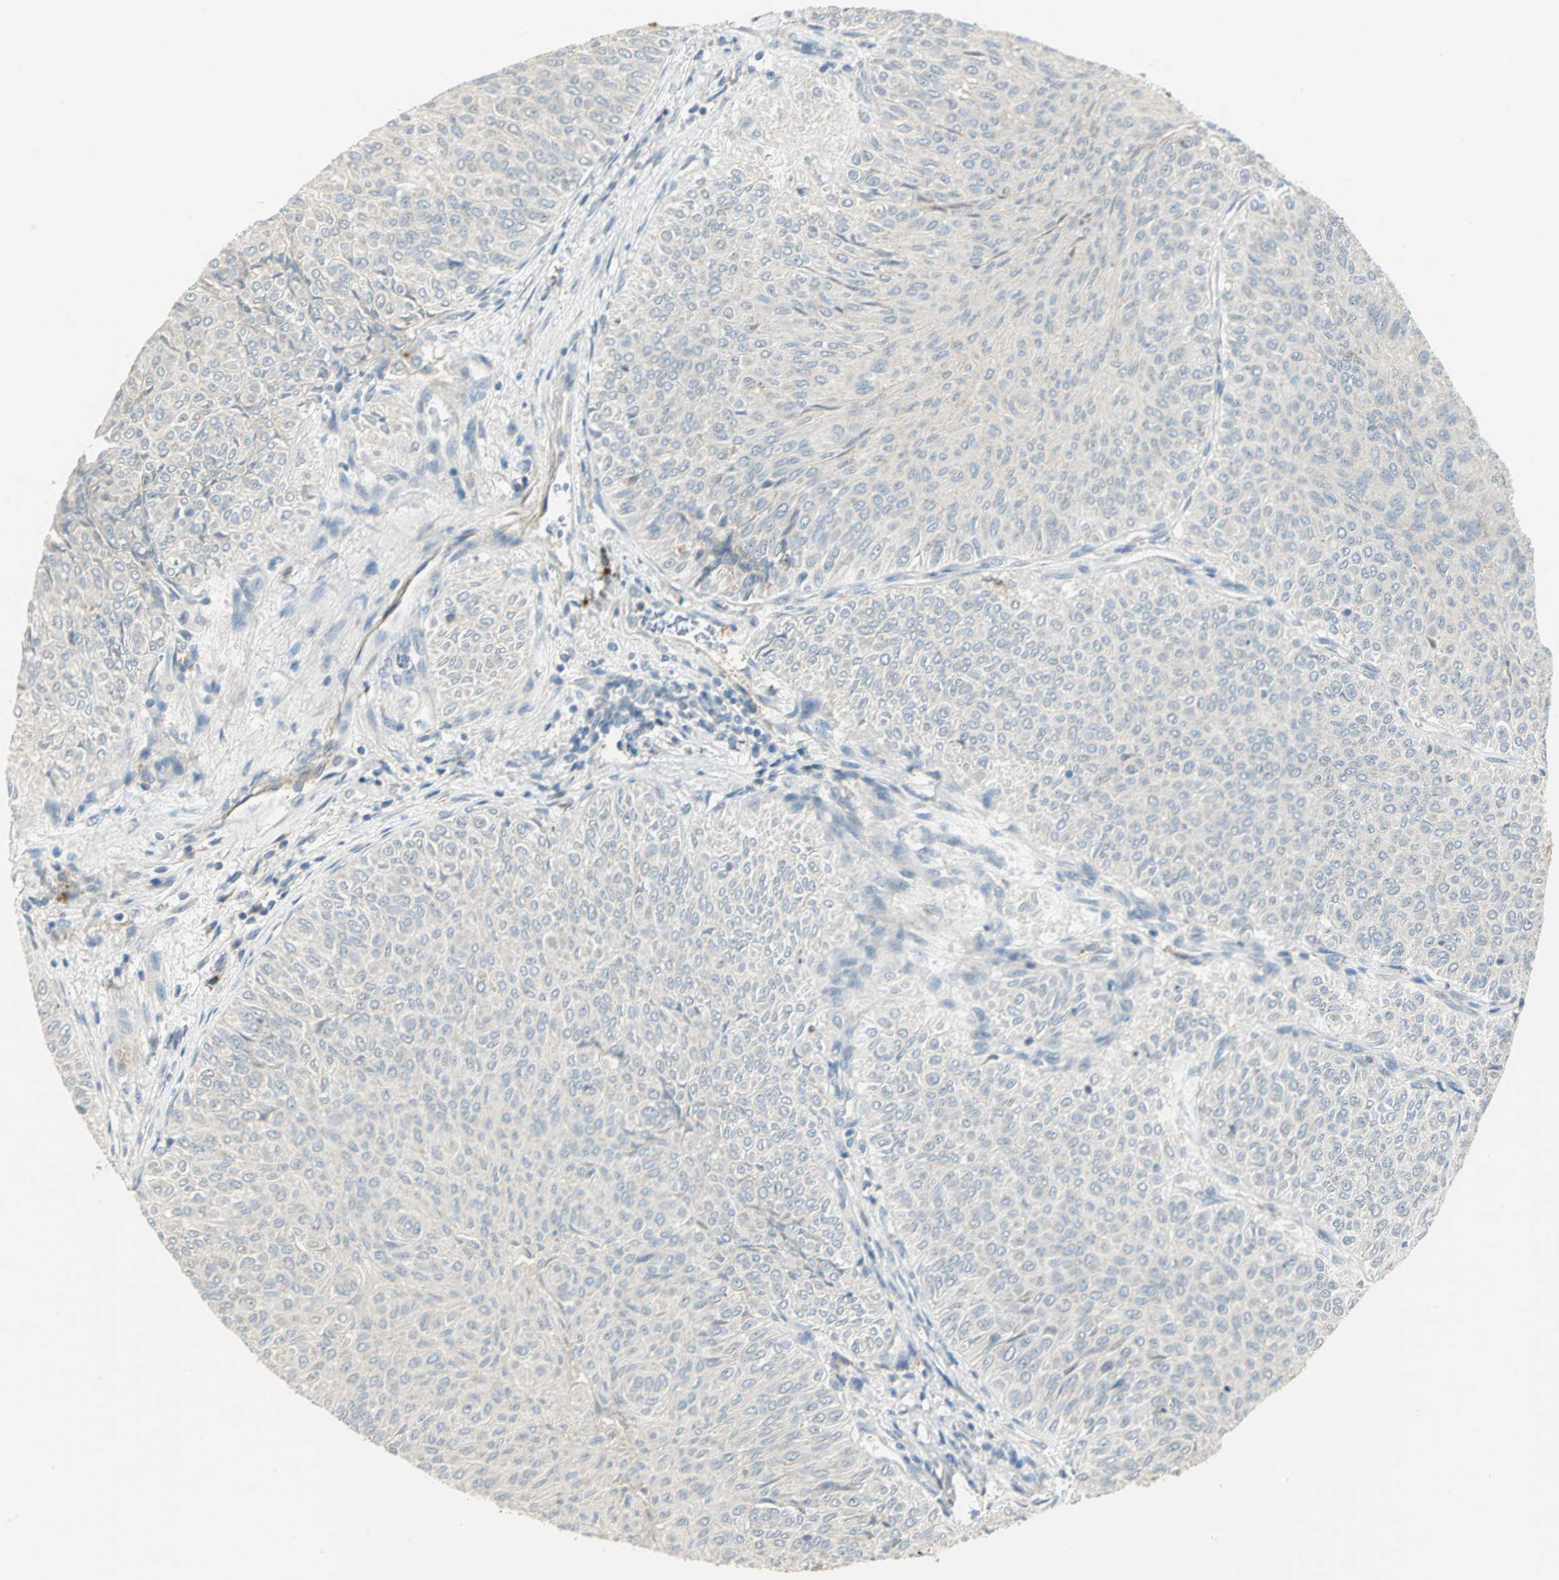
{"staining": {"intensity": "weak", "quantity": "25%-75%", "location": "cytoplasmic/membranous"}, "tissue": "urothelial cancer", "cell_type": "Tumor cells", "image_type": "cancer", "snomed": [{"axis": "morphology", "description": "Urothelial carcinoma, Low grade"}, {"axis": "topography", "description": "Urinary bladder"}], "caption": "Tumor cells display weak cytoplasmic/membranous expression in approximately 25%-75% of cells in low-grade urothelial carcinoma.", "gene": "PROC", "patient": {"sex": "male", "age": 78}}